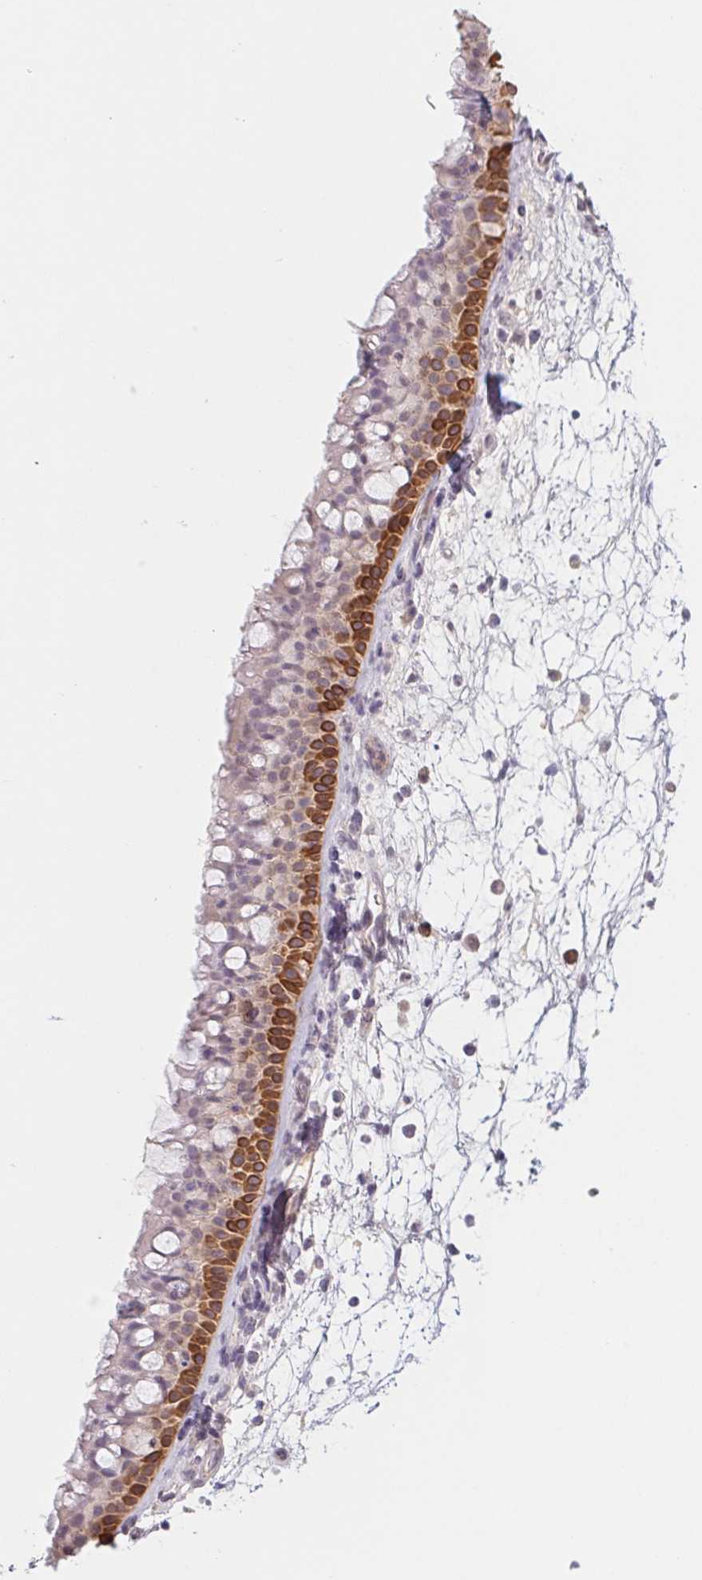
{"staining": {"intensity": "strong", "quantity": "<25%", "location": "cytoplasmic/membranous"}, "tissue": "nasopharynx", "cell_type": "Respiratory epithelial cells", "image_type": "normal", "snomed": [{"axis": "morphology", "description": "Normal tissue, NOS"}, {"axis": "topography", "description": "Nasopharynx"}], "caption": "This image shows immunohistochemistry staining of normal human nasopharynx, with medium strong cytoplasmic/membranous expression in about <25% of respiratory epithelial cells.", "gene": "PNMA8B", "patient": {"sex": "male", "age": 68}}